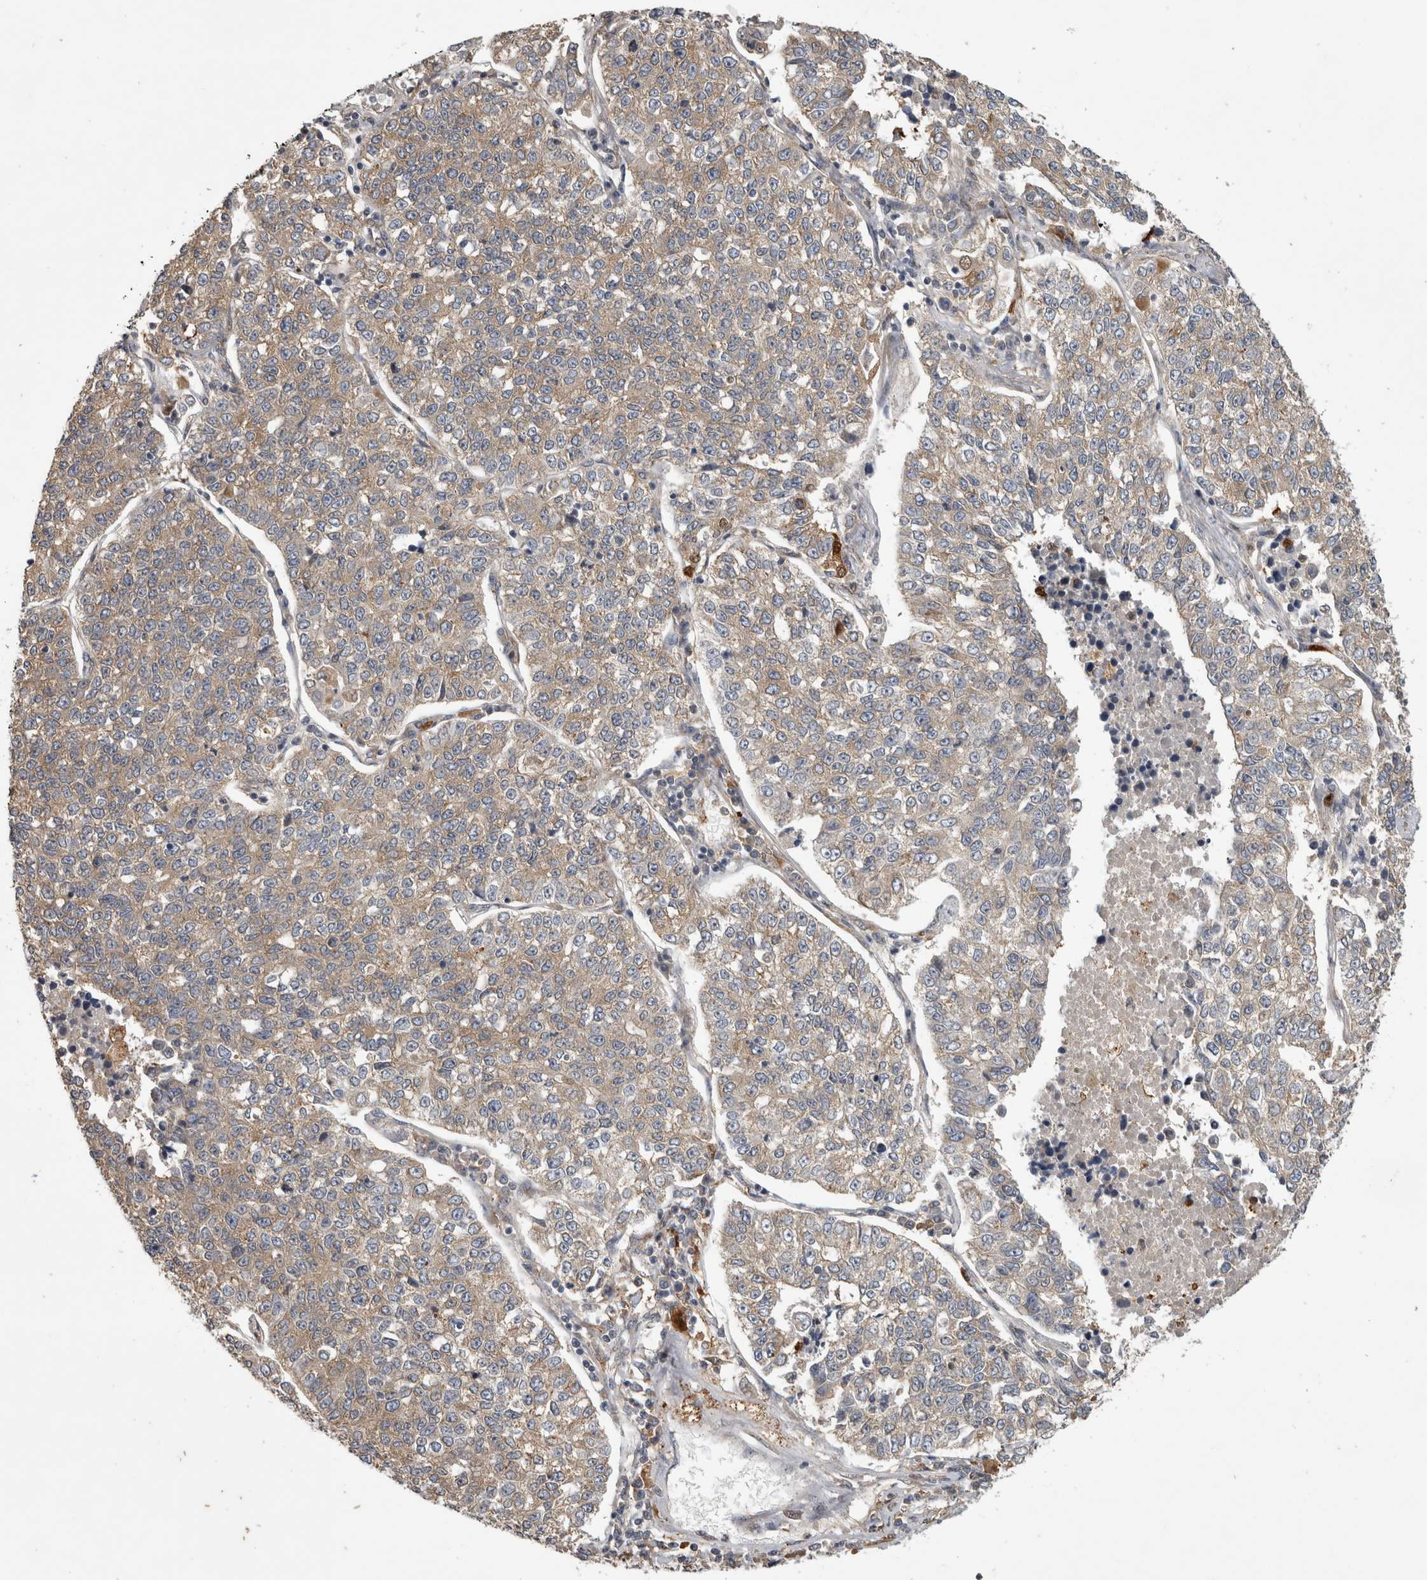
{"staining": {"intensity": "weak", "quantity": "25%-75%", "location": "cytoplasmic/membranous"}, "tissue": "lung cancer", "cell_type": "Tumor cells", "image_type": "cancer", "snomed": [{"axis": "morphology", "description": "Adenocarcinoma, NOS"}, {"axis": "topography", "description": "Lung"}], "caption": "Weak cytoplasmic/membranous positivity is identified in approximately 25%-75% of tumor cells in lung adenocarcinoma.", "gene": "ATXN2", "patient": {"sex": "male", "age": 49}}